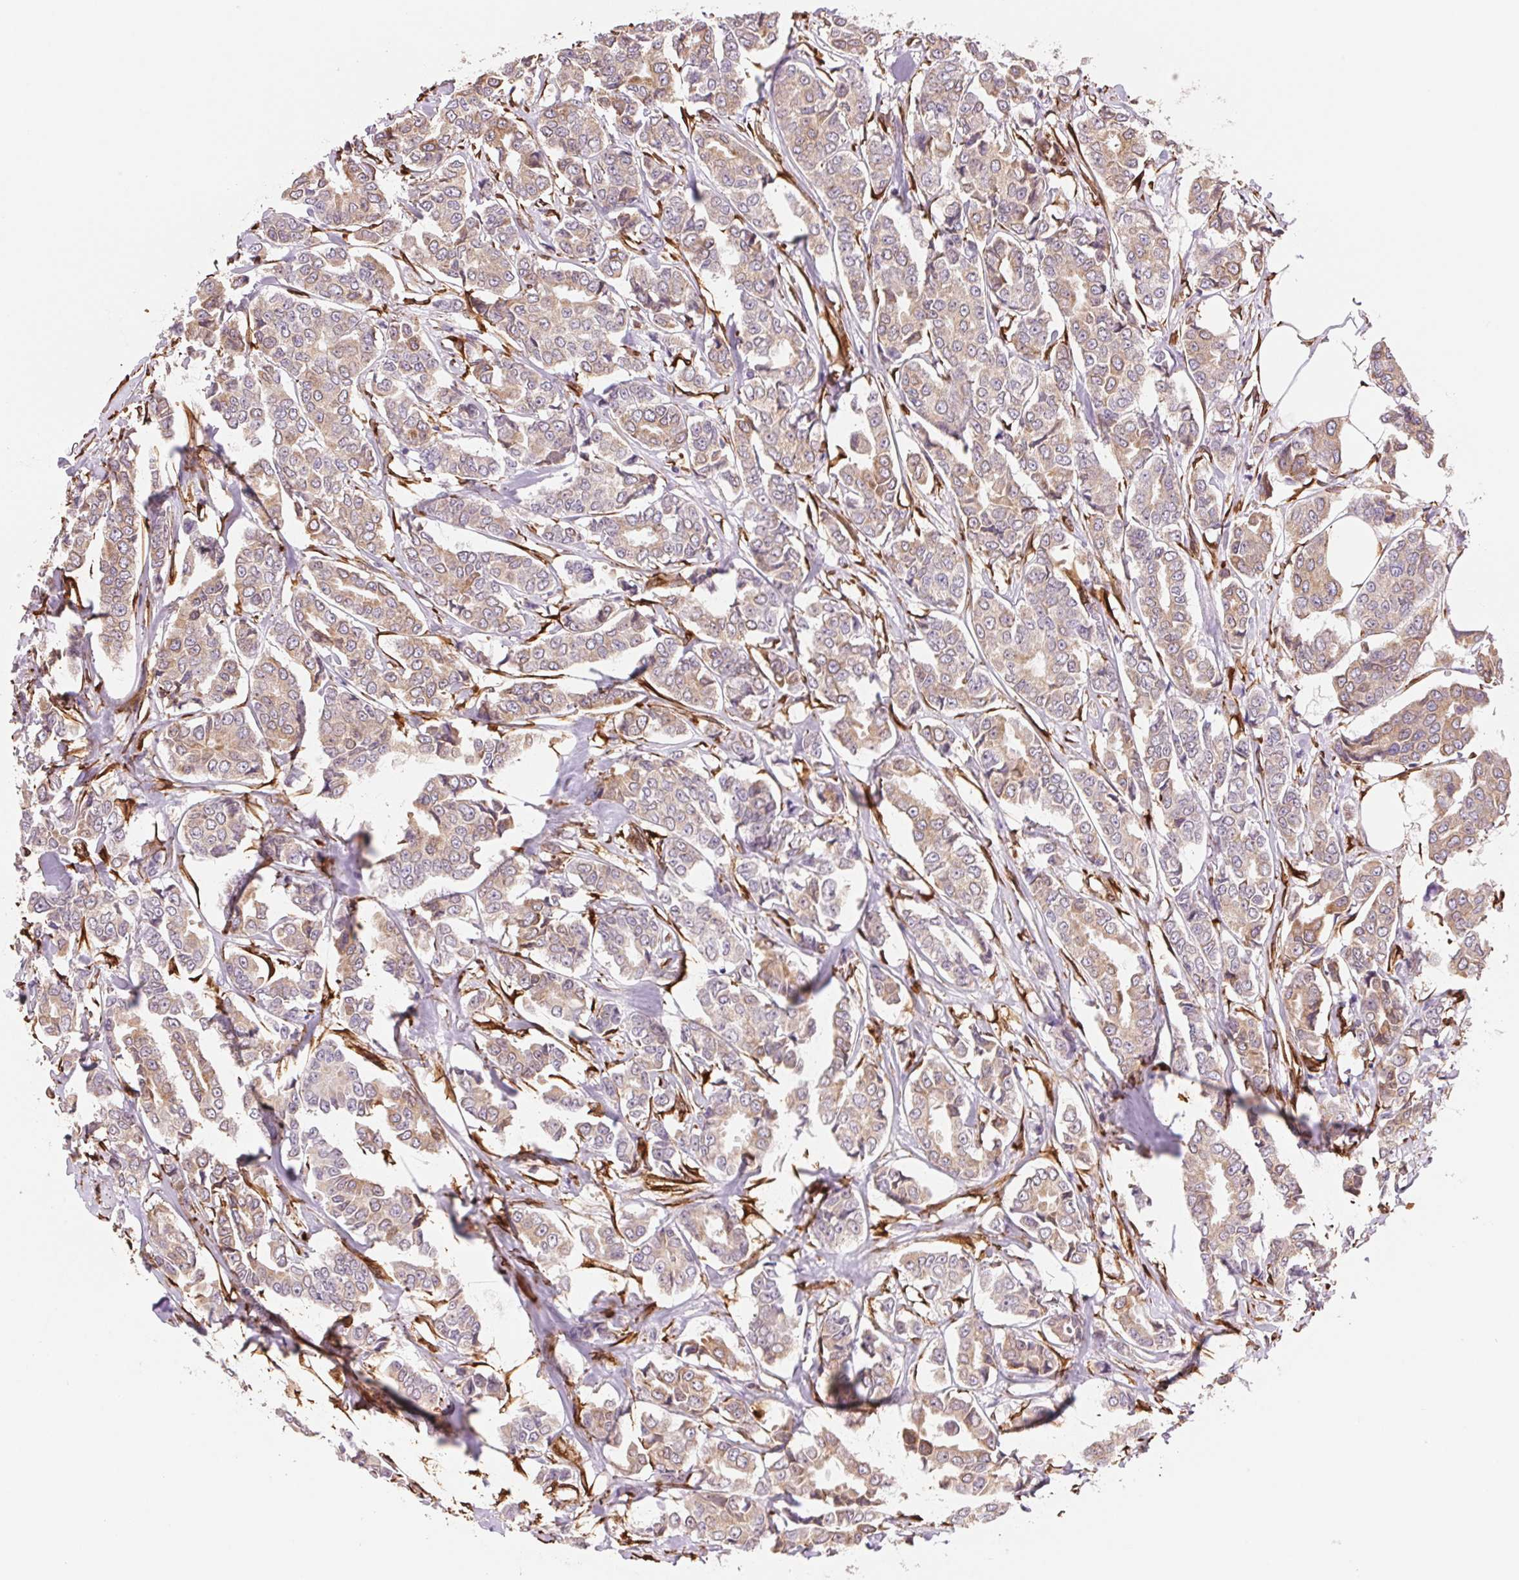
{"staining": {"intensity": "weak", "quantity": ">75%", "location": "cytoplasmic/membranous"}, "tissue": "breast cancer", "cell_type": "Tumor cells", "image_type": "cancer", "snomed": [{"axis": "morphology", "description": "Duct carcinoma"}, {"axis": "topography", "description": "Breast"}], "caption": "A brown stain shows weak cytoplasmic/membranous staining of a protein in breast cancer (infiltrating ductal carcinoma) tumor cells. (Brightfield microscopy of DAB IHC at high magnification).", "gene": "FKBP10", "patient": {"sex": "female", "age": 94}}